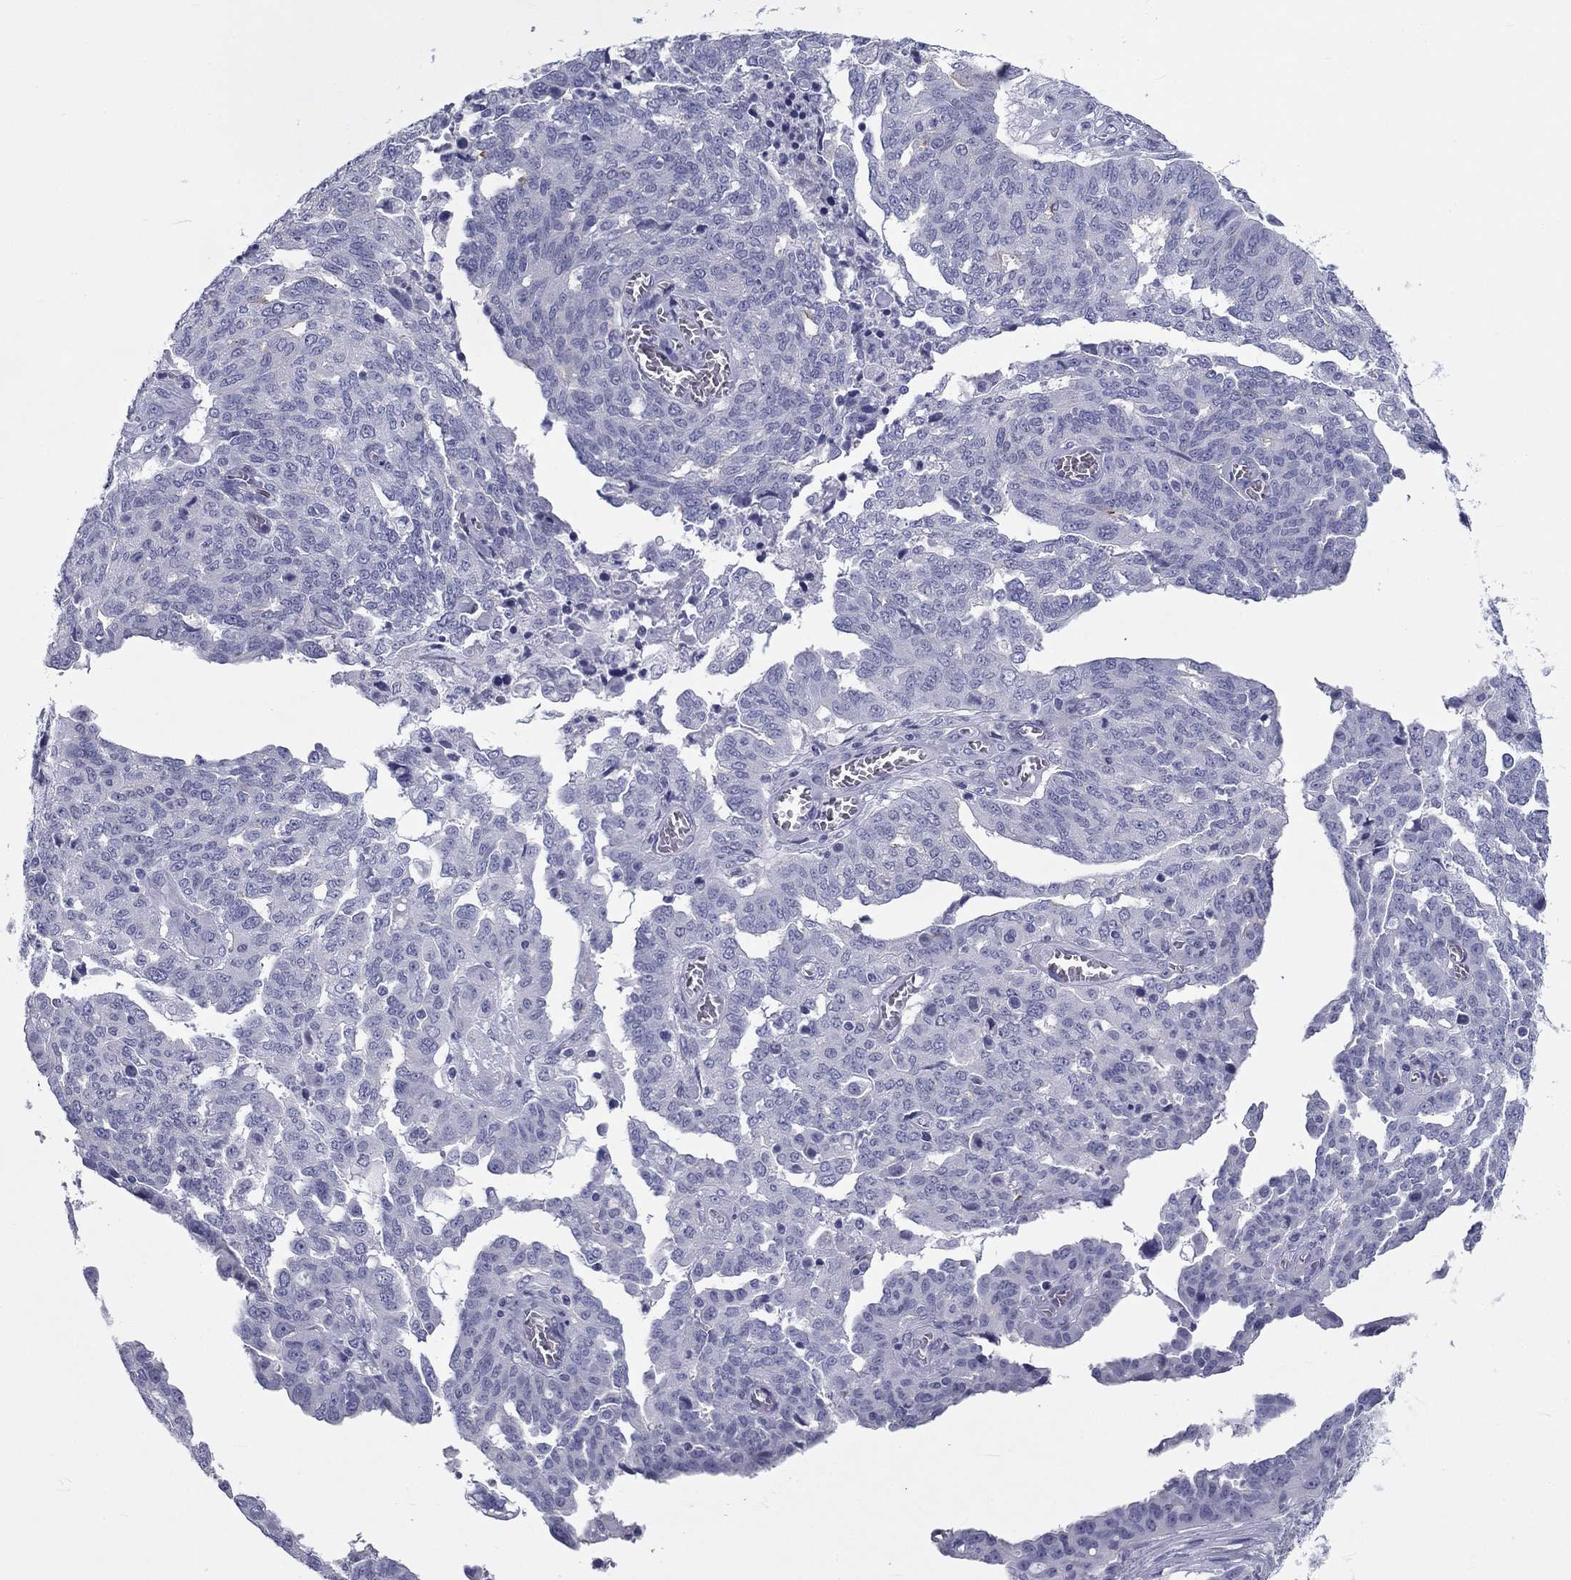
{"staining": {"intensity": "negative", "quantity": "none", "location": "none"}, "tissue": "ovarian cancer", "cell_type": "Tumor cells", "image_type": "cancer", "snomed": [{"axis": "morphology", "description": "Cystadenocarcinoma, serous, NOS"}, {"axis": "topography", "description": "Ovary"}], "caption": "There is no significant positivity in tumor cells of ovarian cancer (serous cystadenocarcinoma). (Brightfield microscopy of DAB (3,3'-diaminobenzidine) IHC at high magnification).", "gene": "DNALI1", "patient": {"sex": "female", "age": 67}}